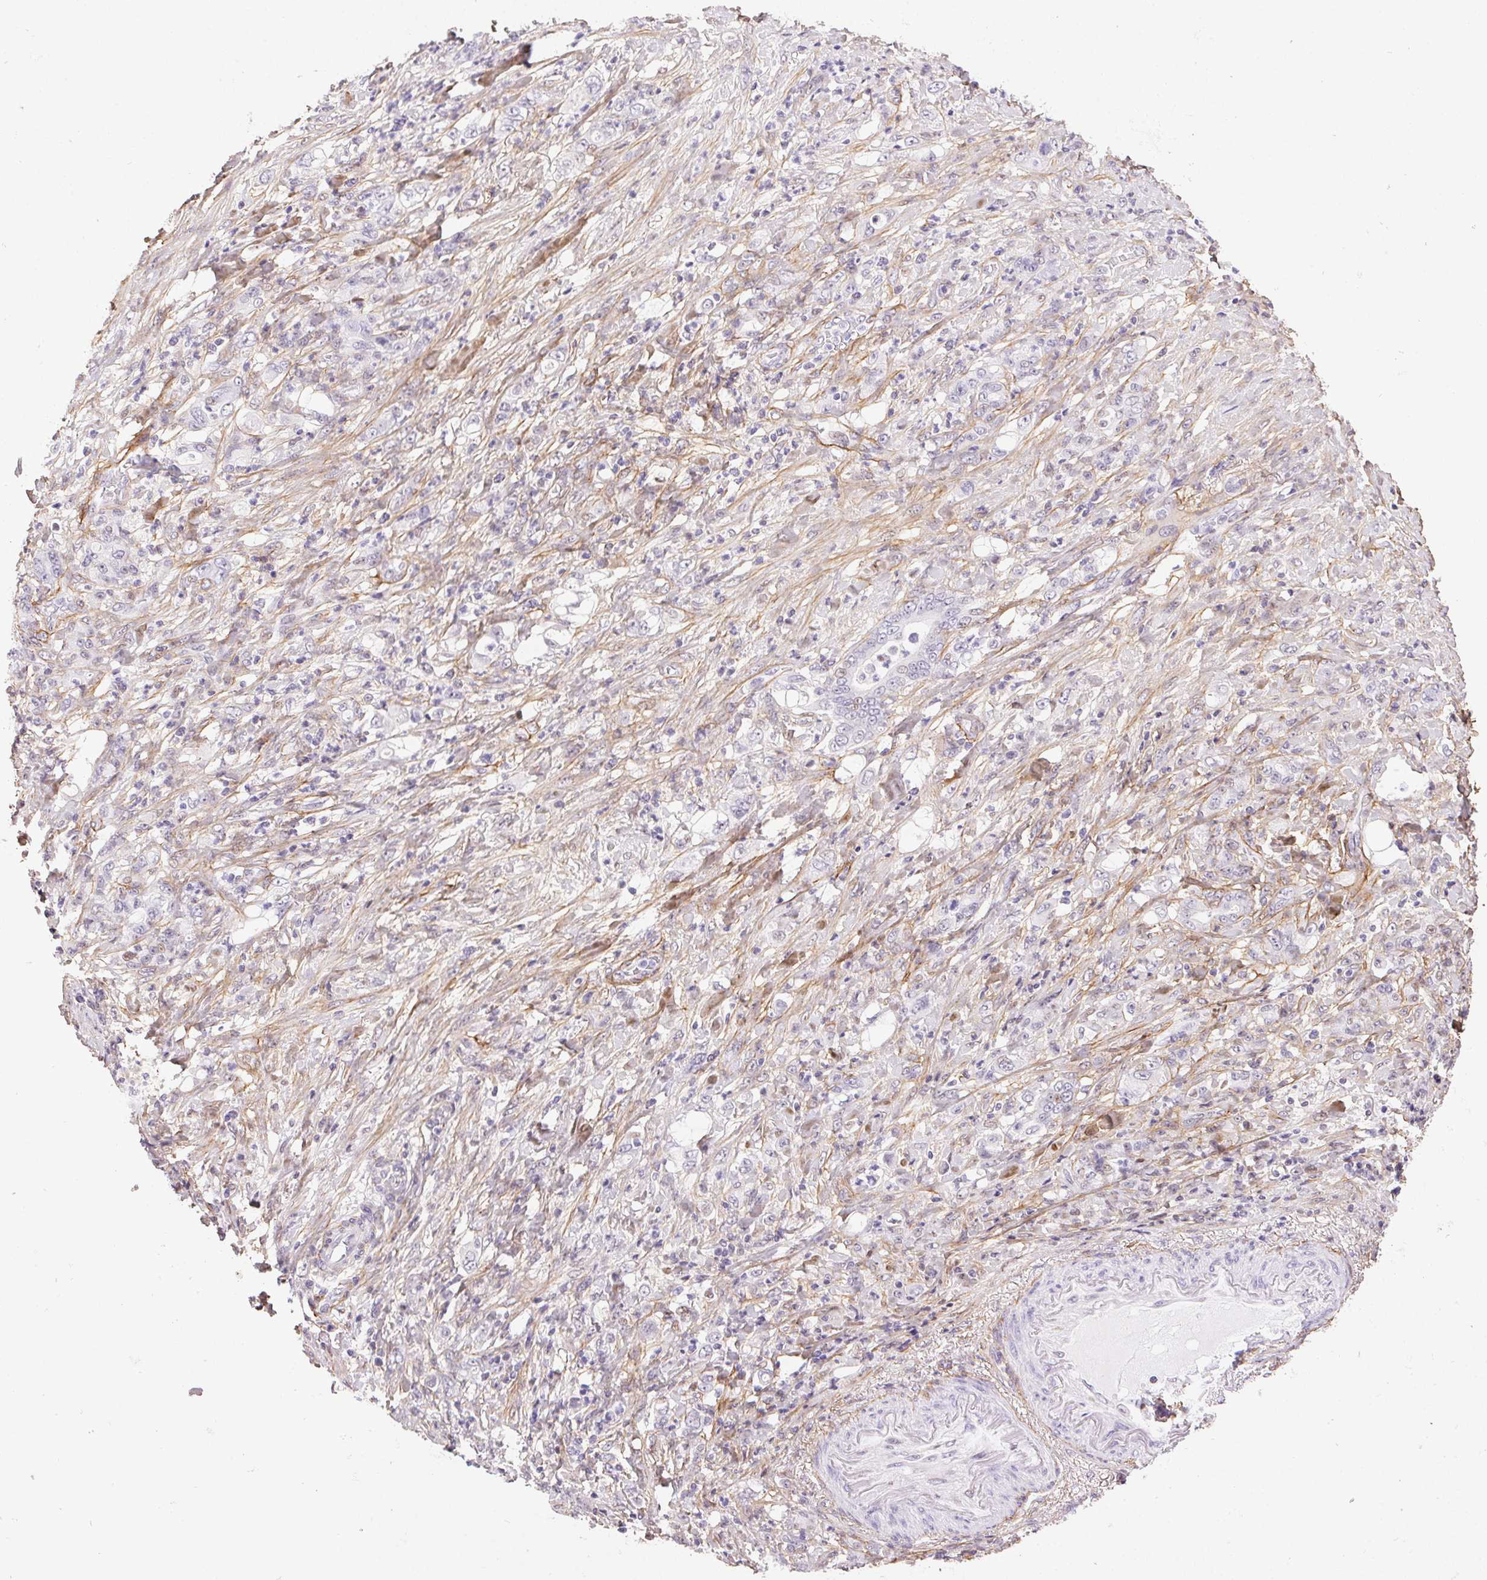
{"staining": {"intensity": "negative", "quantity": "none", "location": "none"}, "tissue": "stomach cancer", "cell_type": "Tumor cells", "image_type": "cancer", "snomed": [{"axis": "morphology", "description": "Adenocarcinoma, NOS"}, {"axis": "topography", "description": "Stomach"}], "caption": "Immunohistochemical staining of human adenocarcinoma (stomach) displays no significant expression in tumor cells. (DAB IHC visualized using brightfield microscopy, high magnification).", "gene": "PDZD2", "patient": {"sex": "female", "age": 79}}